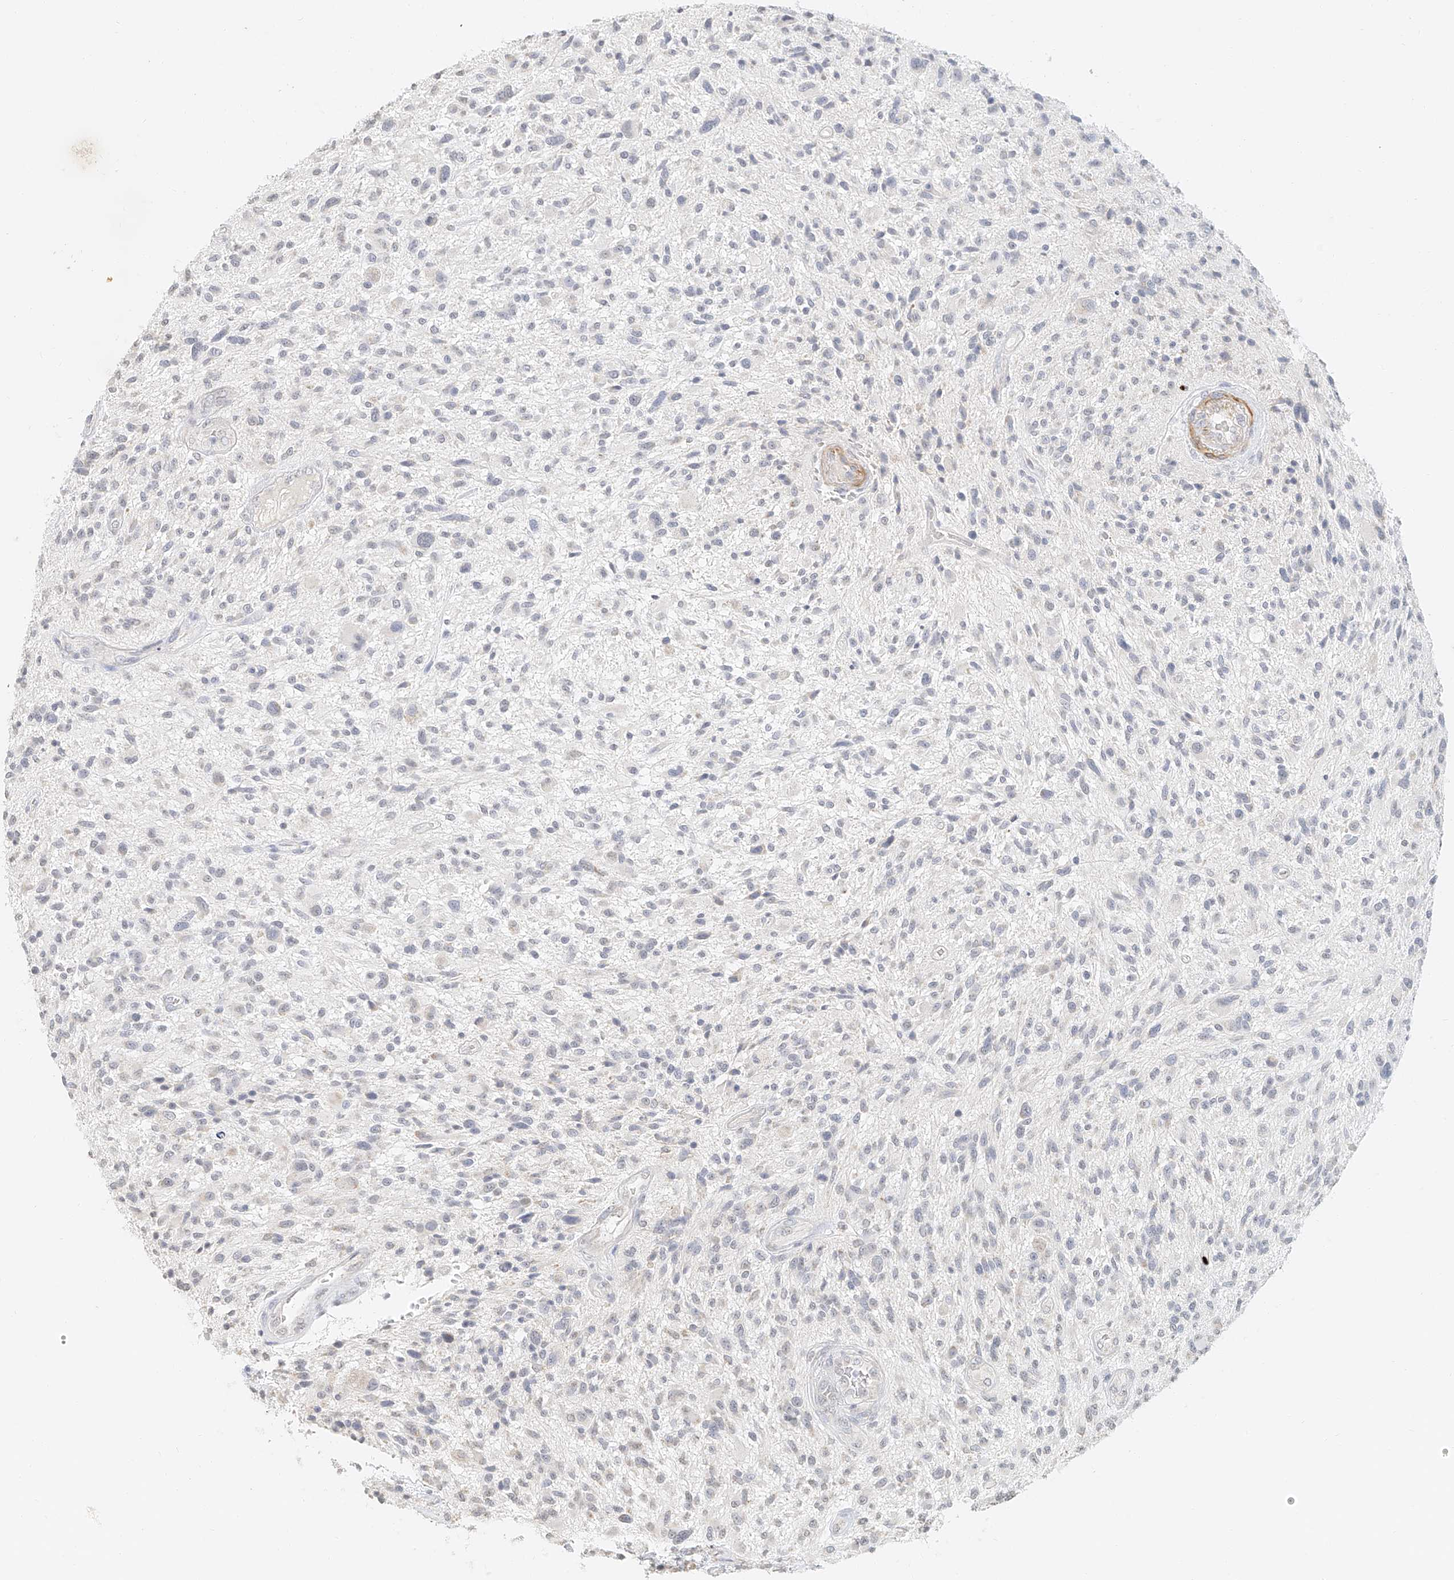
{"staining": {"intensity": "negative", "quantity": "none", "location": "none"}, "tissue": "glioma", "cell_type": "Tumor cells", "image_type": "cancer", "snomed": [{"axis": "morphology", "description": "Glioma, malignant, High grade"}, {"axis": "topography", "description": "Brain"}], "caption": "A high-resolution micrograph shows immunohistochemistry (IHC) staining of glioma, which shows no significant positivity in tumor cells.", "gene": "CXorf58", "patient": {"sex": "male", "age": 47}}